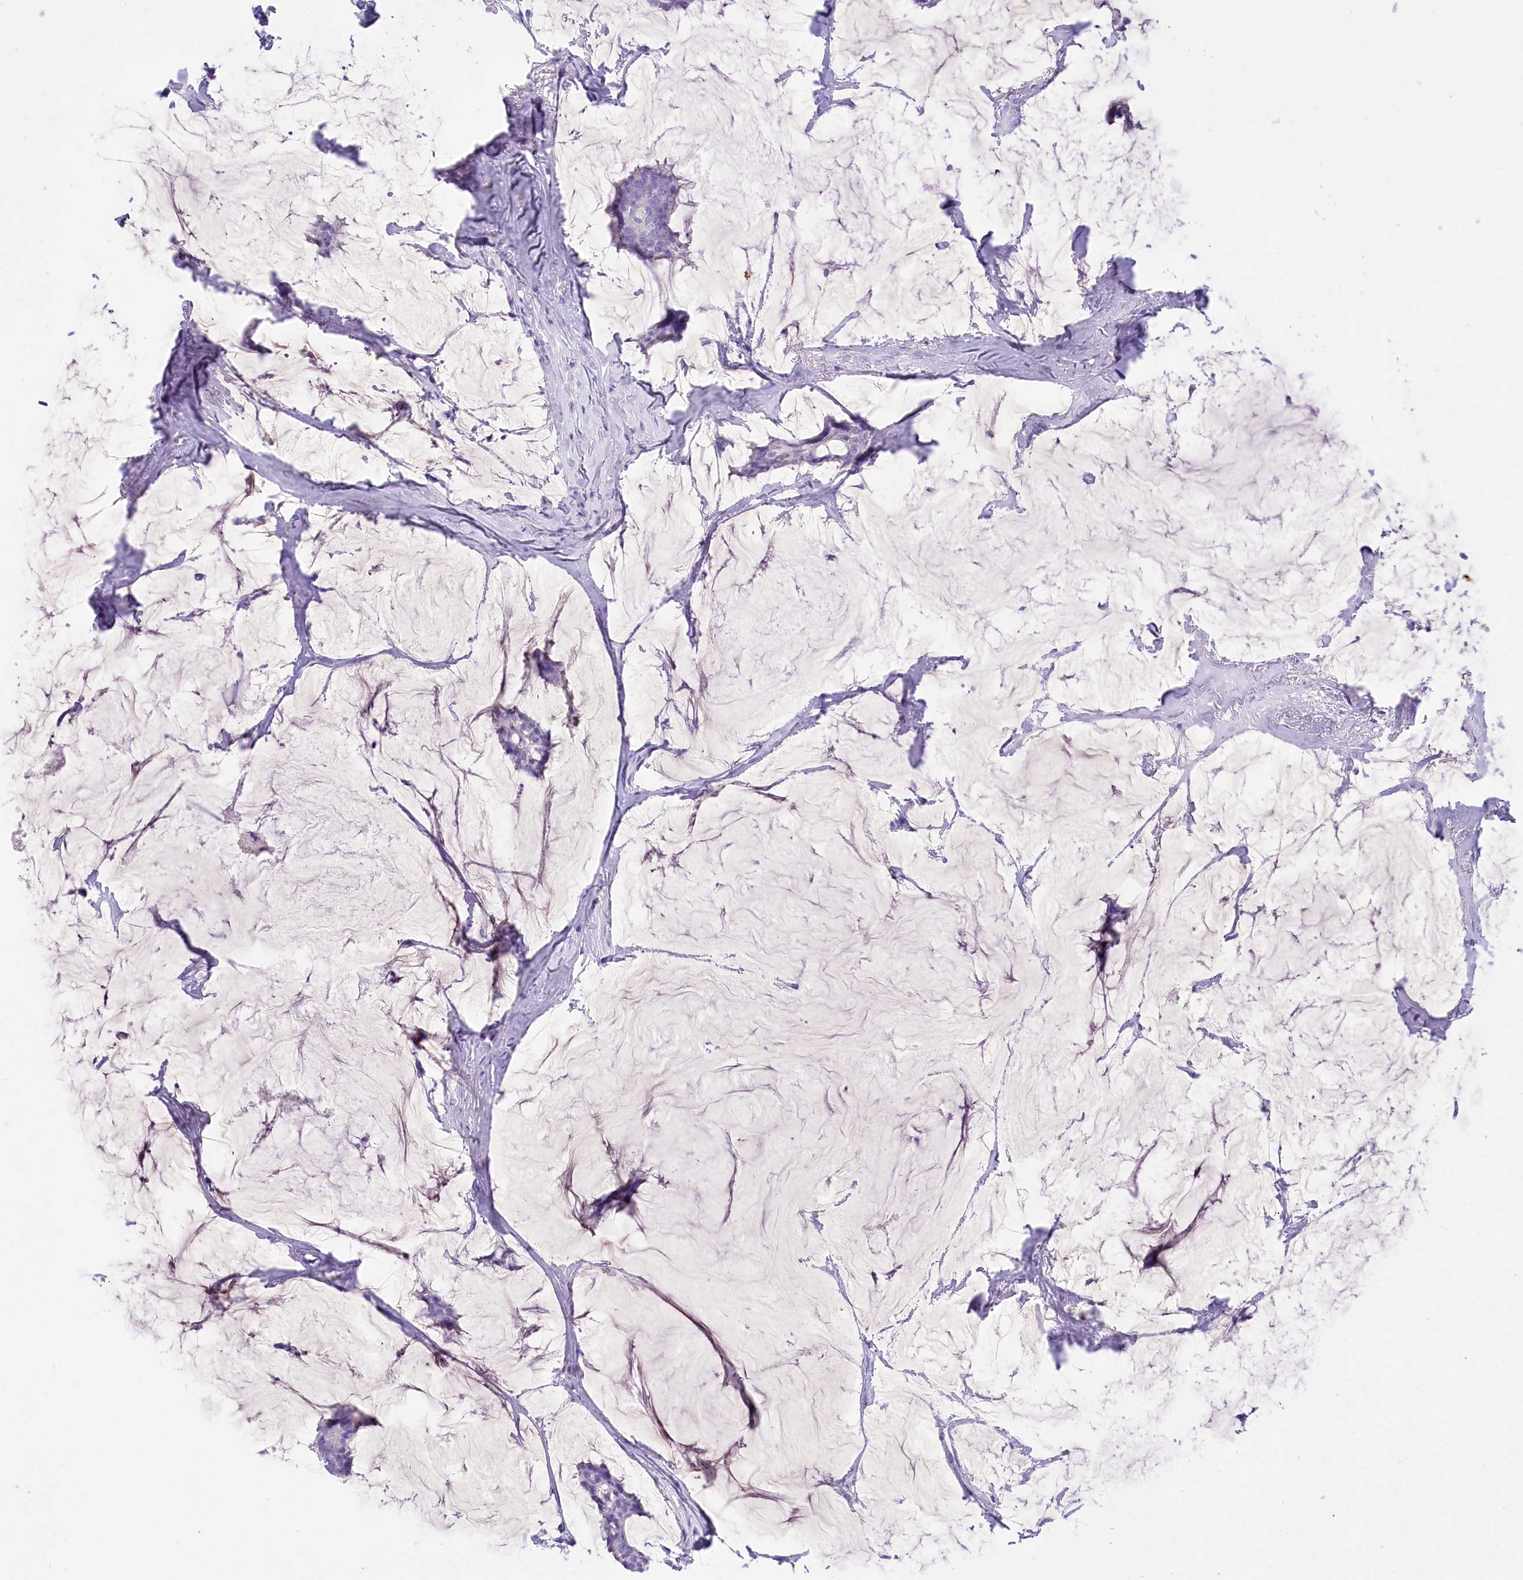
{"staining": {"intensity": "negative", "quantity": "none", "location": "none"}, "tissue": "breast cancer", "cell_type": "Tumor cells", "image_type": "cancer", "snomed": [{"axis": "morphology", "description": "Duct carcinoma"}, {"axis": "topography", "description": "Breast"}], "caption": "Micrograph shows no significant protein positivity in tumor cells of invasive ductal carcinoma (breast). Nuclei are stained in blue.", "gene": "PBLD", "patient": {"sex": "female", "age": 93}}